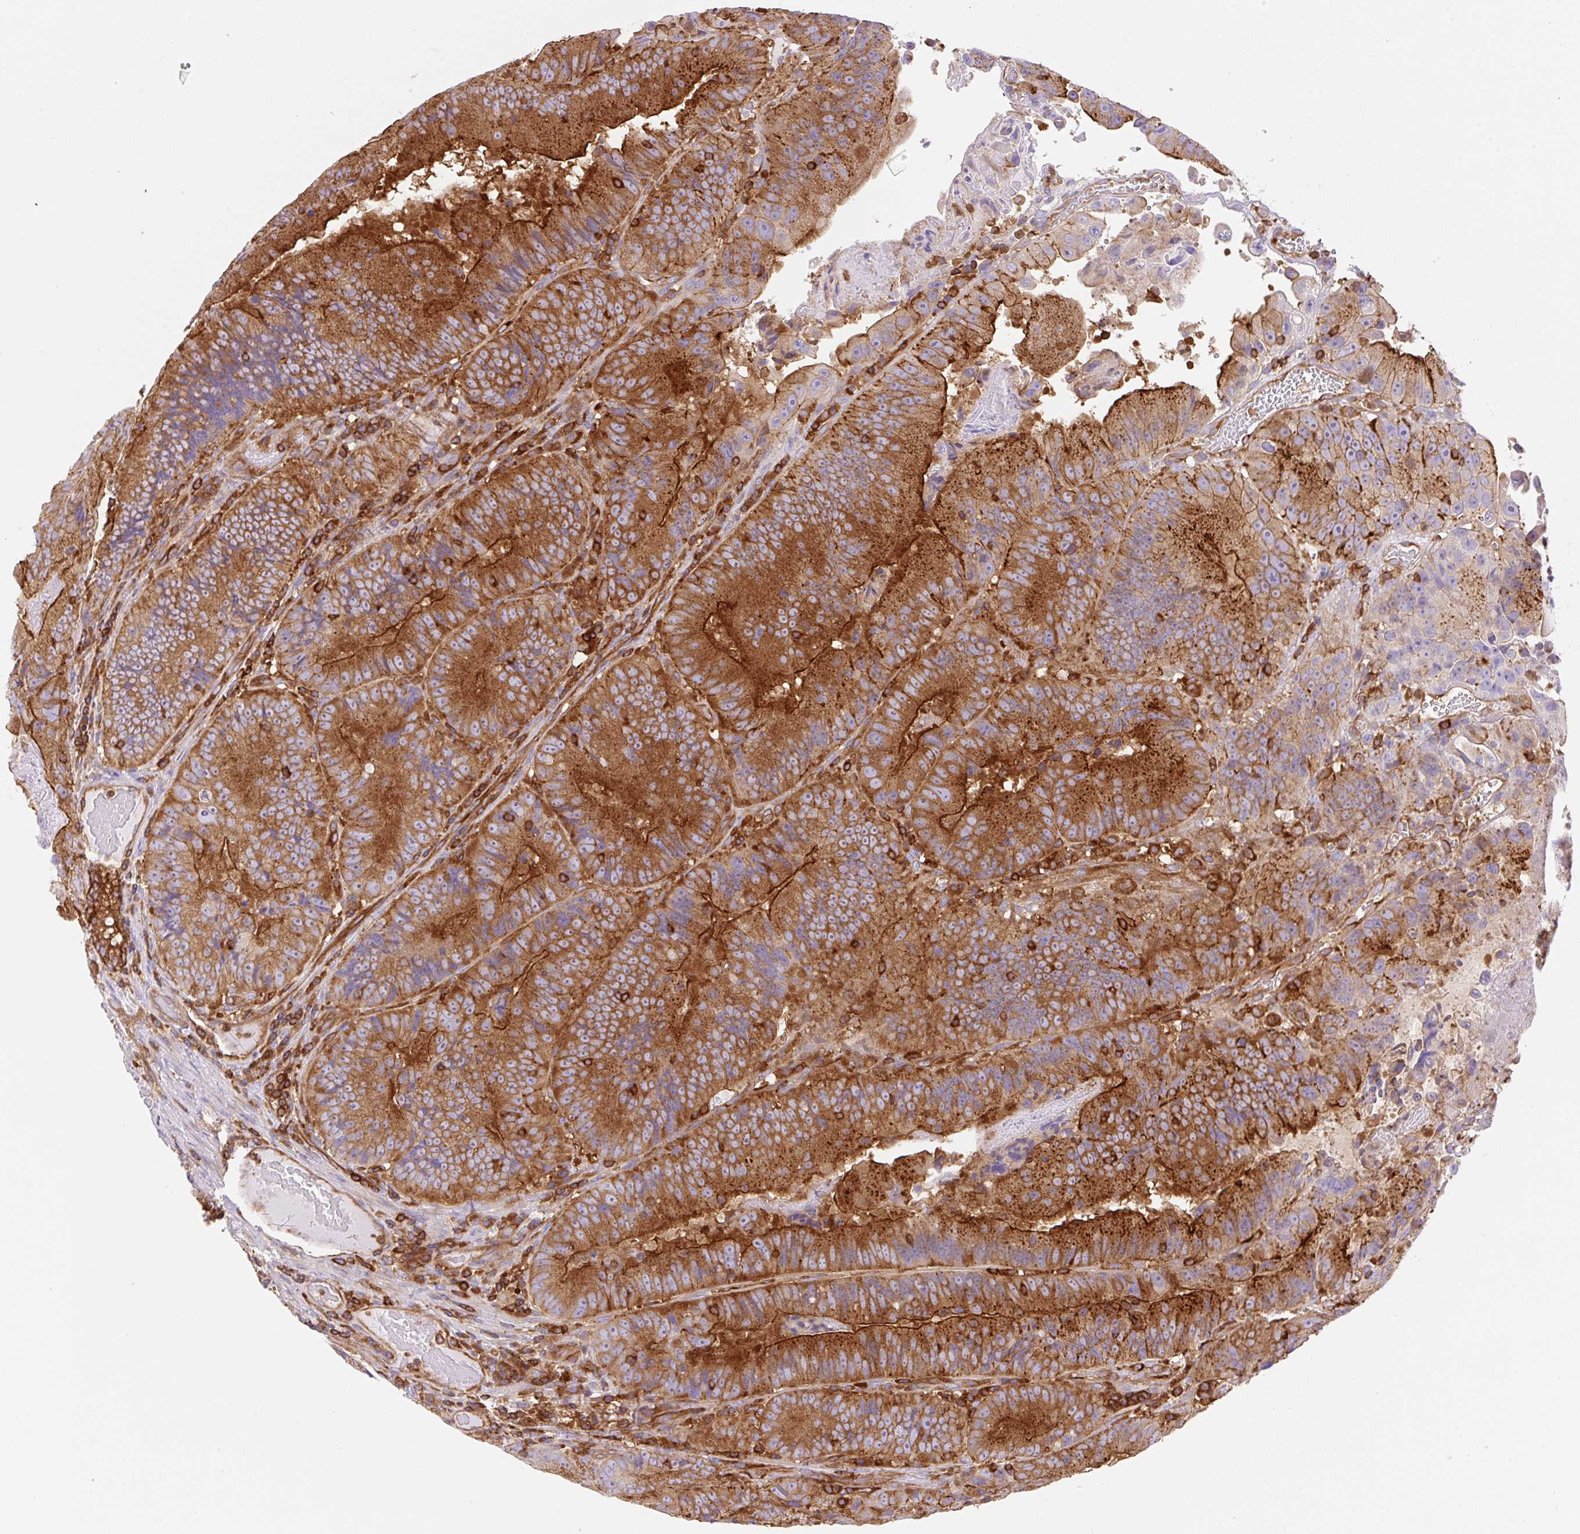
{"staining": {"intensity": "strong", "quantity": ">75%", "location": "cytoplasmic/membranous"}, "tissue": "colorectal cancer", "cell_type": "Tumor cells", "image_type": "cancer", "snomed": [{"axis": "morphology", "description": "Adenocarcinoma, NOS"}, {"axis": "topography", "description": "Colon"}], "caption": "Brown immunohistochemical staining in colorectal cancer reveals strong cytoplasmic/membranous expression in approximately >75% of tumor cells.", "gene": "DNM2", "patient": {"sex": "female", "age": 86}}